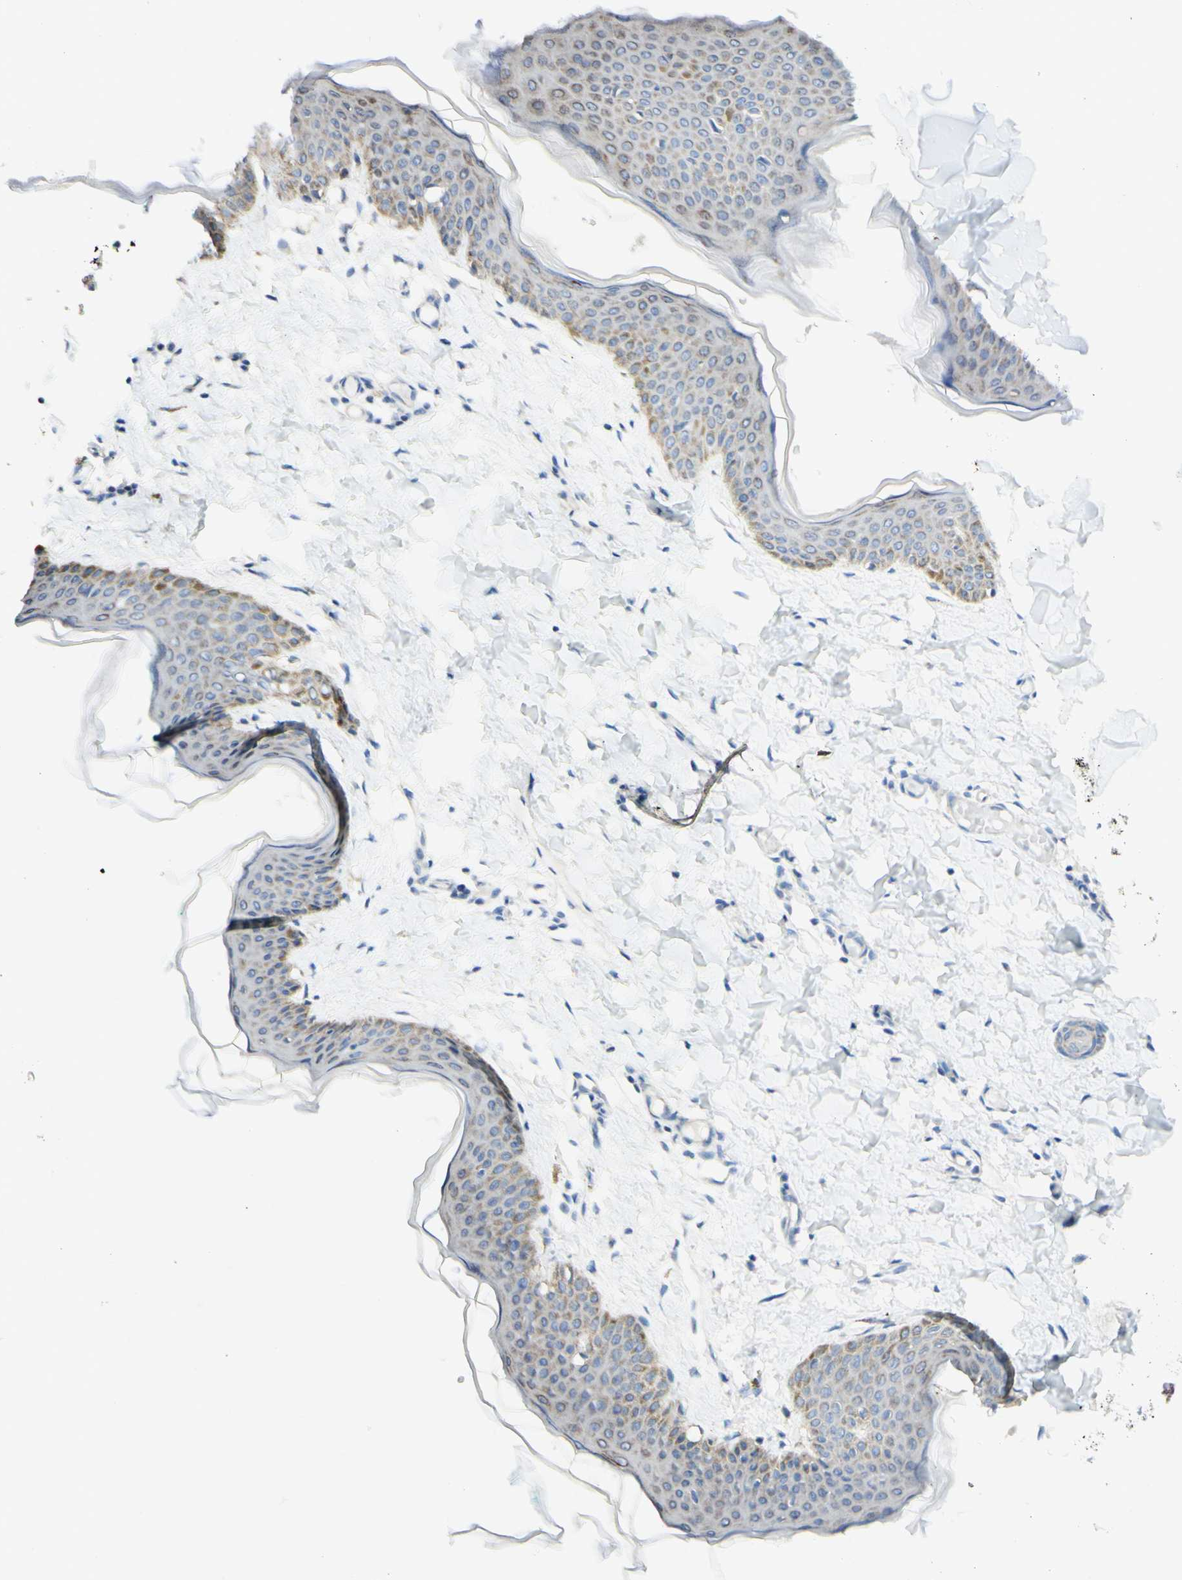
{"staining": {"intensity": "negative", "quantity": "none", "location": "none"}, "tissue": "skin", "cell_type": "Fibroblasts", "image_type": "normal", "snomed": [{"axis": "morphology", "description": "Normal tissue, NOS"}, {"axis": "topography", "description": "Skin"}], "caption": "This is an immunohistochemistry (IHC) histopathology image of normal human skin. There is no expression in fibroblasts.", "gene": "ARMC10", "patient": {"sex": "female", "age": 17}}